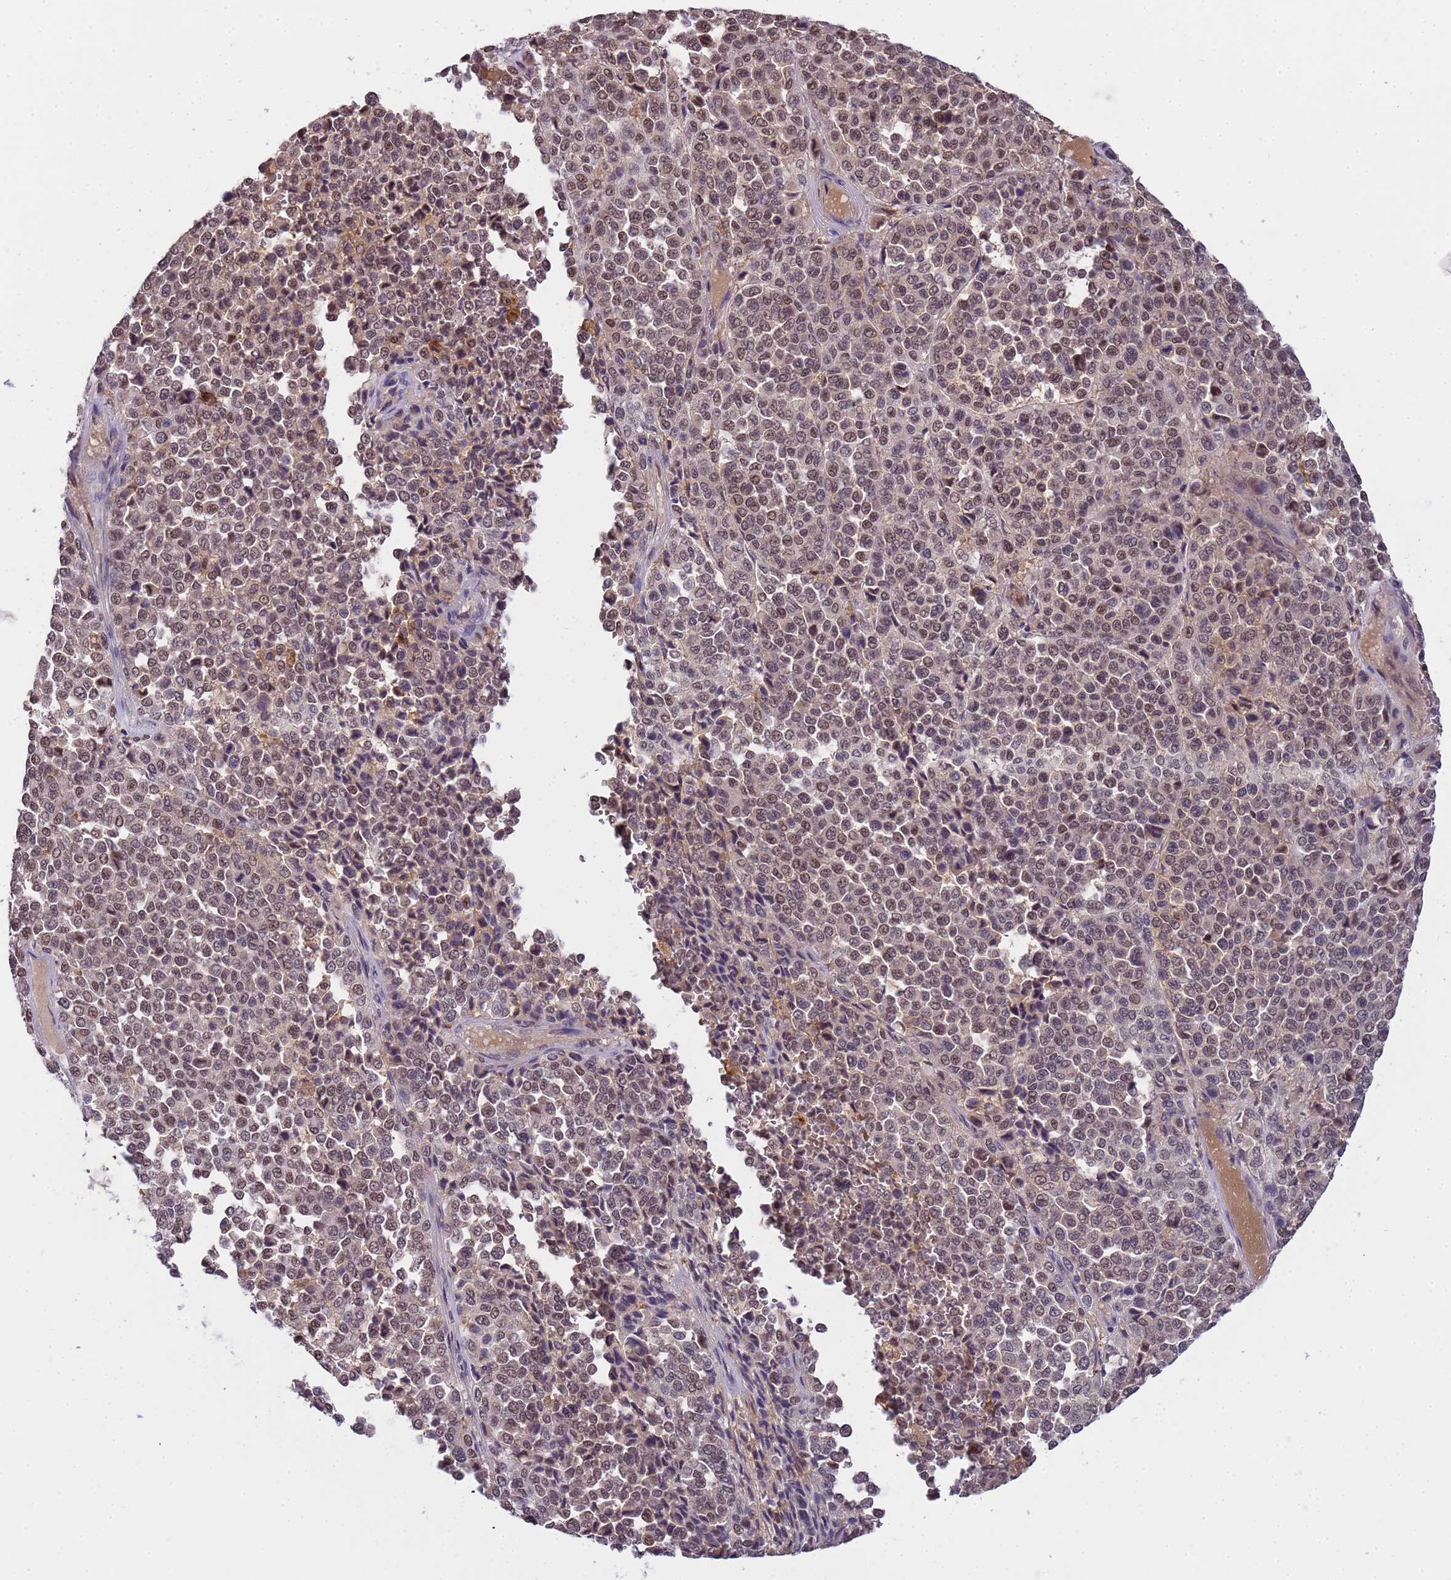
{"staining": {"intensity": "moderate", "quantity": "25%-75%", "location": "nuclear"}, "tissue": "melanoma", "cell_type": "Tumor cells", "image_type": "cancer", "snomed": [{"axis": "morphology", "description": "Malignant melanoma, Metastatic site"}, {"axis": "topography", "description": "Pancreas"}], "caption": "Immunohistochemistry (IHC) histopathology image of neoplastic tissue: human malignant melanoma (metastatic site) stained using IHC exhibits medium levels of moderate protein expression localized specifically in the nuclear of tumor cells, appearing as a nuclear brown color.", "gene": "CD53", "patient": {"sex": "female", "age": 30}}